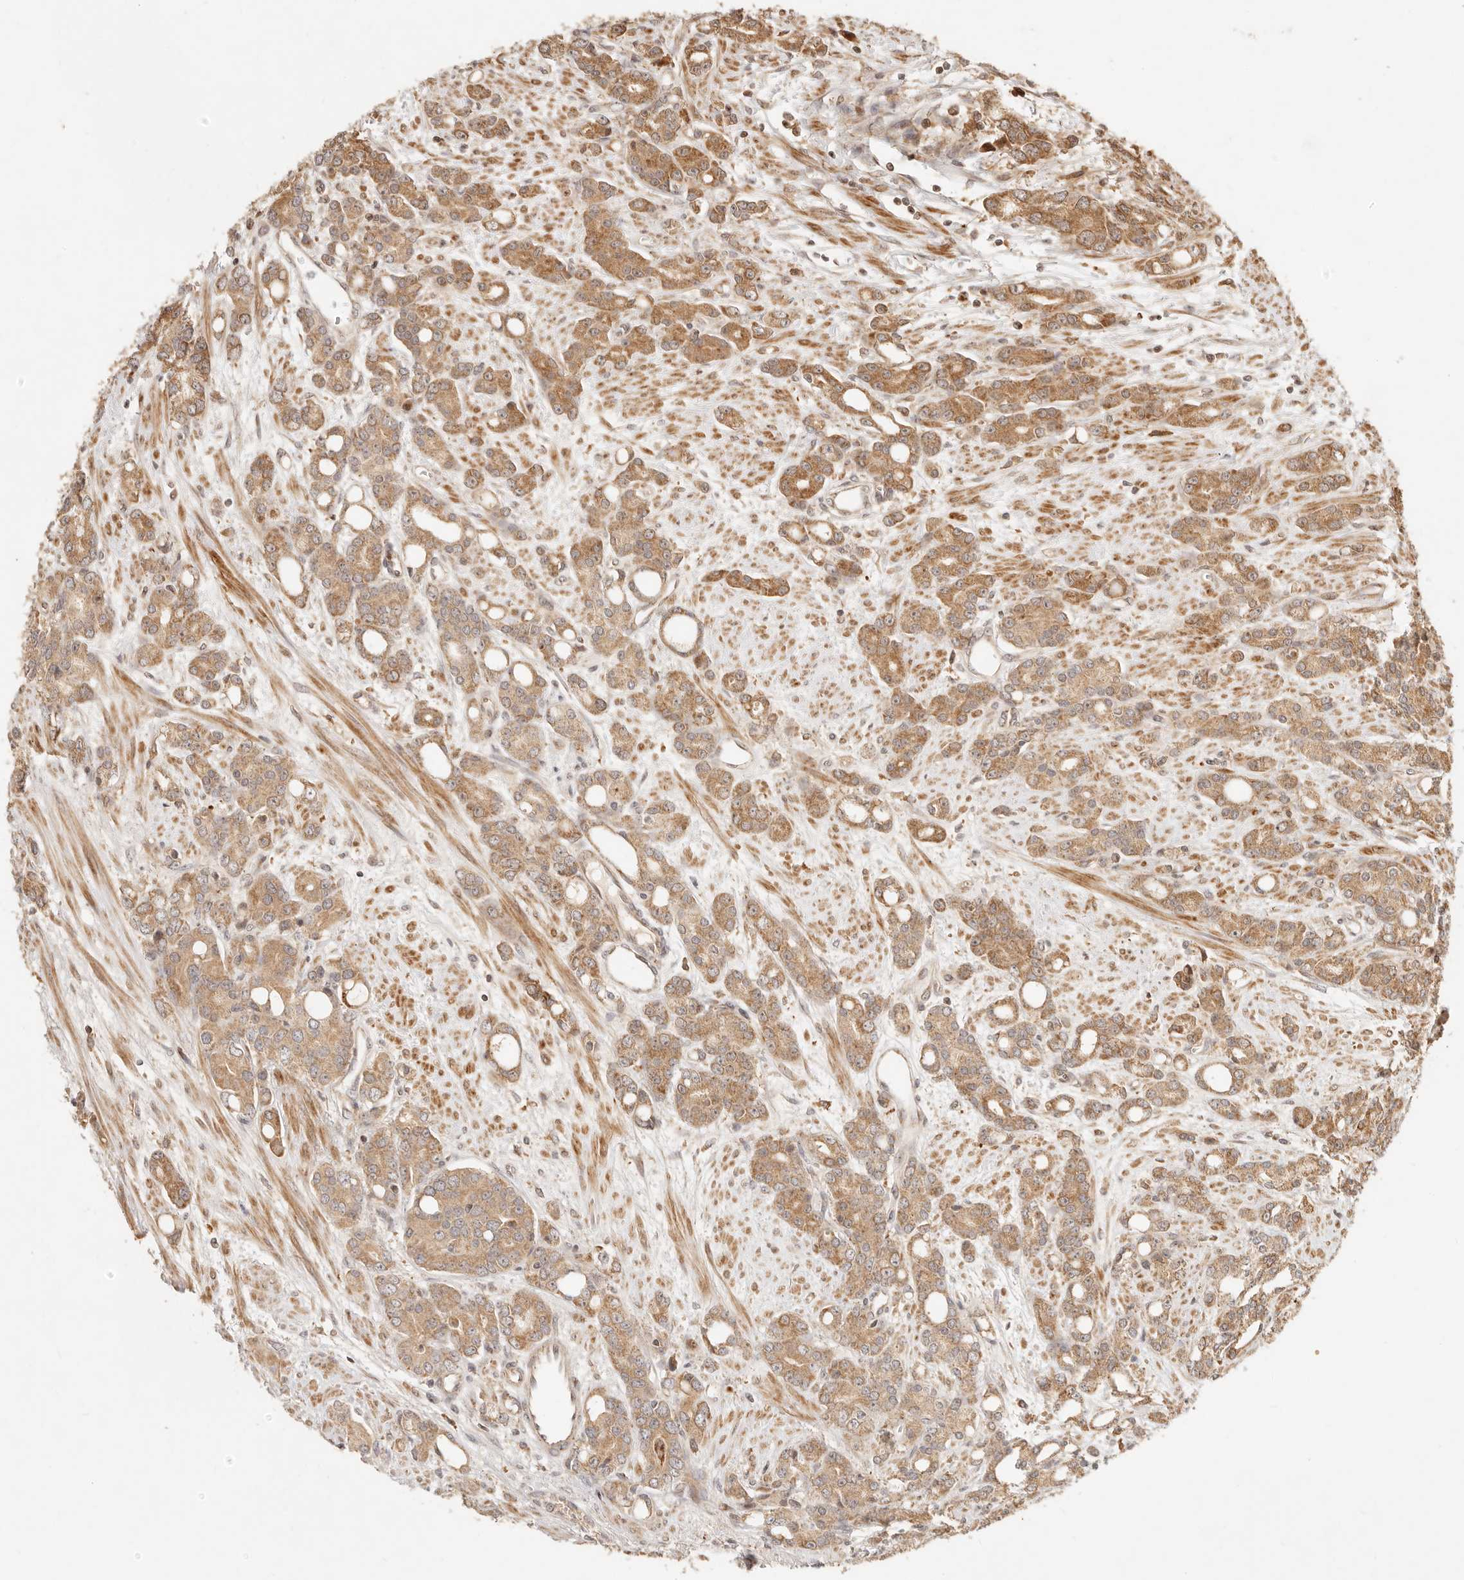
{"staining": {"intensity": "moderate", "quantity": ">75%", "location": "cytoplasmic/membranous"}, "tissue": "prostate cancer", "cell_type": "Tumor cells", "image_type": "cancer", "snomed": [{"axis": "morphology", "description": "Adenocarcinoma, High grade"}, {"axis": "topography", "description": "Prostate"}], "caption": "DAB (3,3'-diaminobenzidine) immunohistochemical staining of high-grade adenocarcinoma (prostate) demonstrates moderate cytoplasmic/membranous protein positivity in approximately >75% of tumor cells. The staining was performed using DAB, with brown indicating positive protein expression. Nuclei are stained blue with hematoxylin.", "gene": "TIMM17A", "patient": {"sex": "male", "age": 62}}